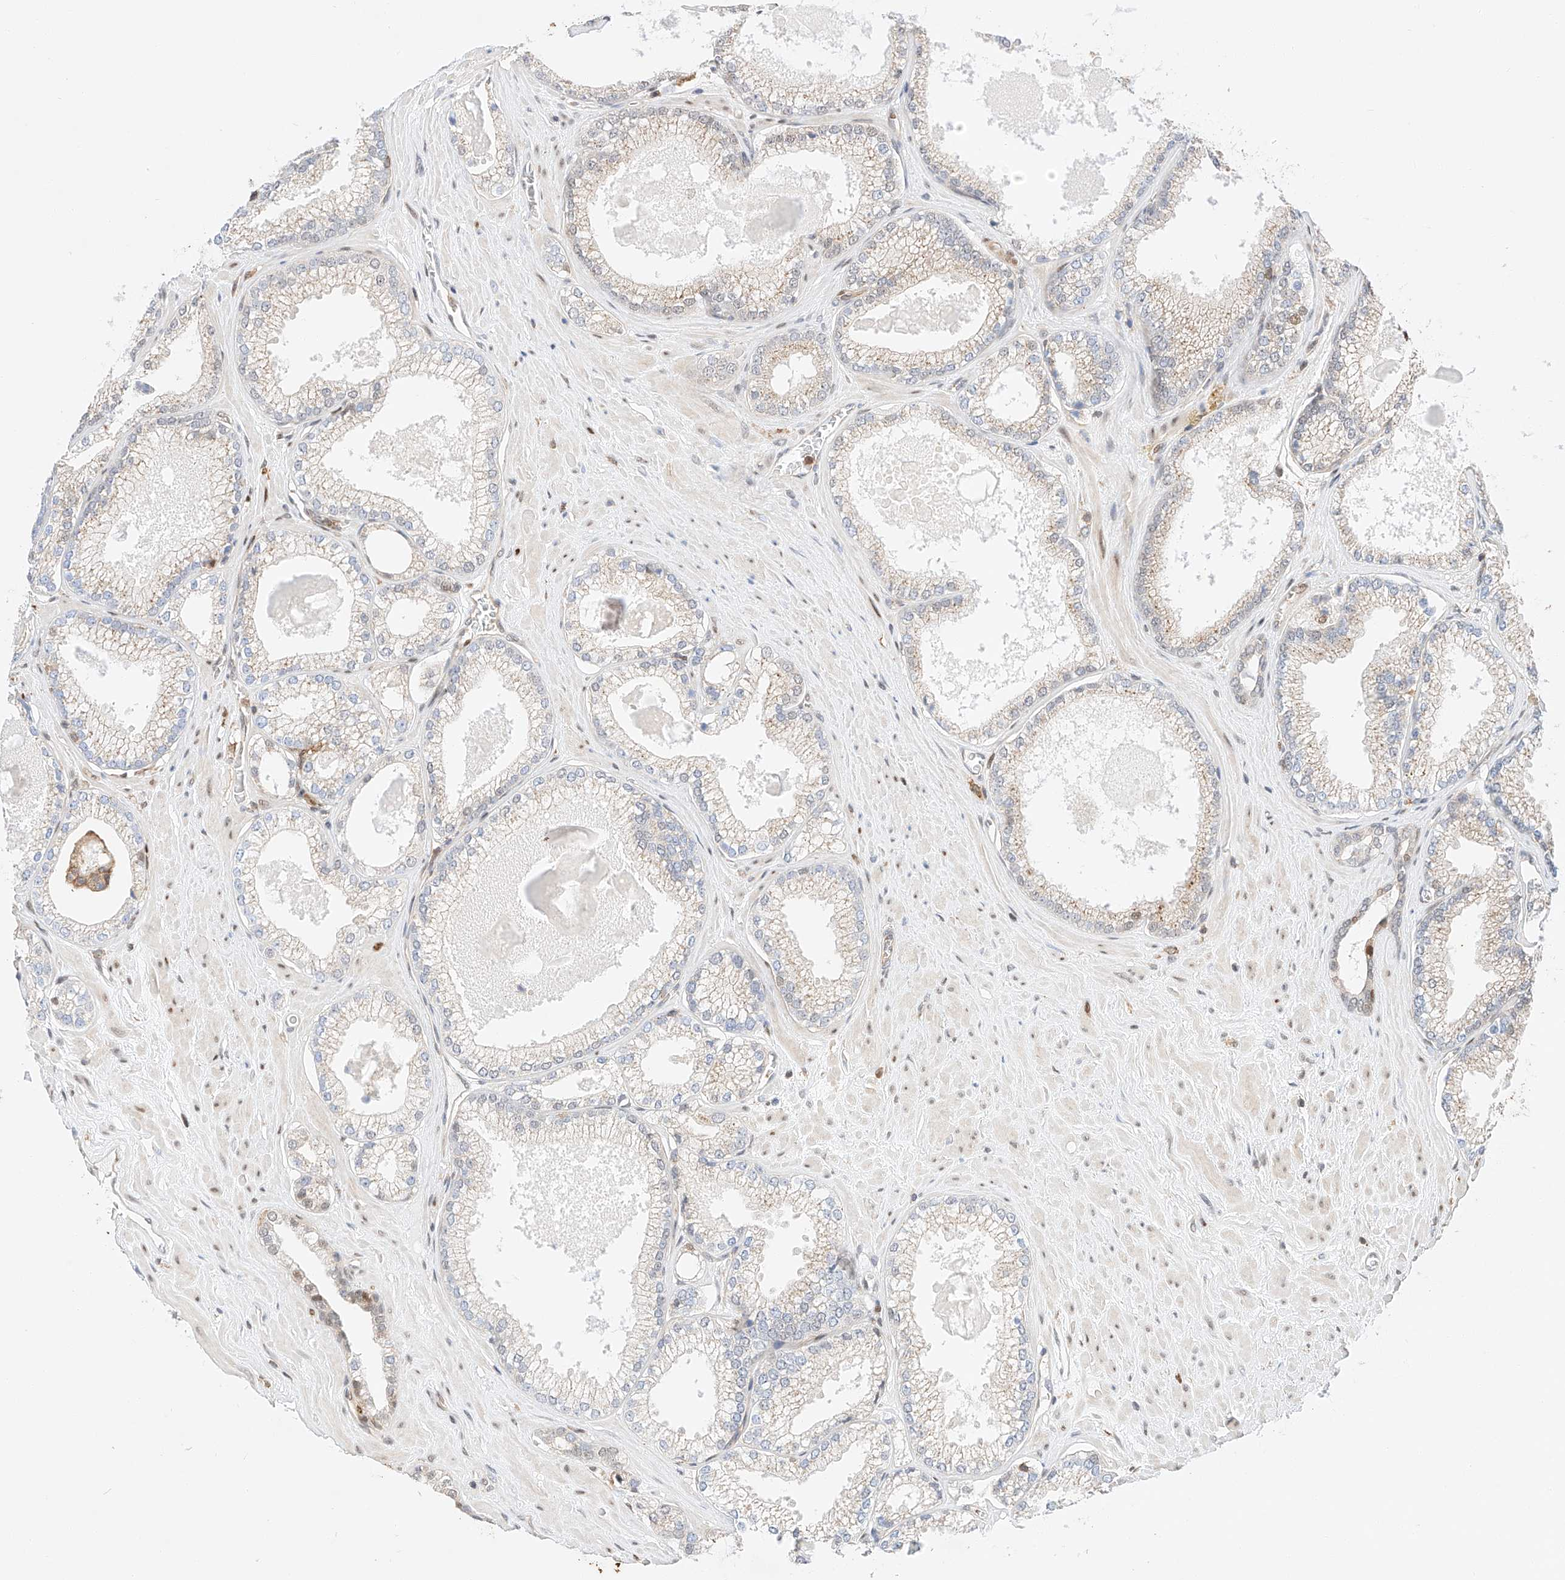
{"staining": {"intensity": "weak", "quantity": "<25%", "location": "cytoplasmic/membranous"}, "tissue": "prostate cancer", "cell_type": "Tumor cells", "image_type": "cancer", "snomed": [{"axis": "morphology", "description": "Adenocarcinoma, Low grade"}, {"axis": "topography", "description": "Prostate"}], "caption": "Tumor cells are negative for brown protein staining in prostate cancer.", "gene": "HDAC9", "patient": {"sex": "male", "age": 62}}